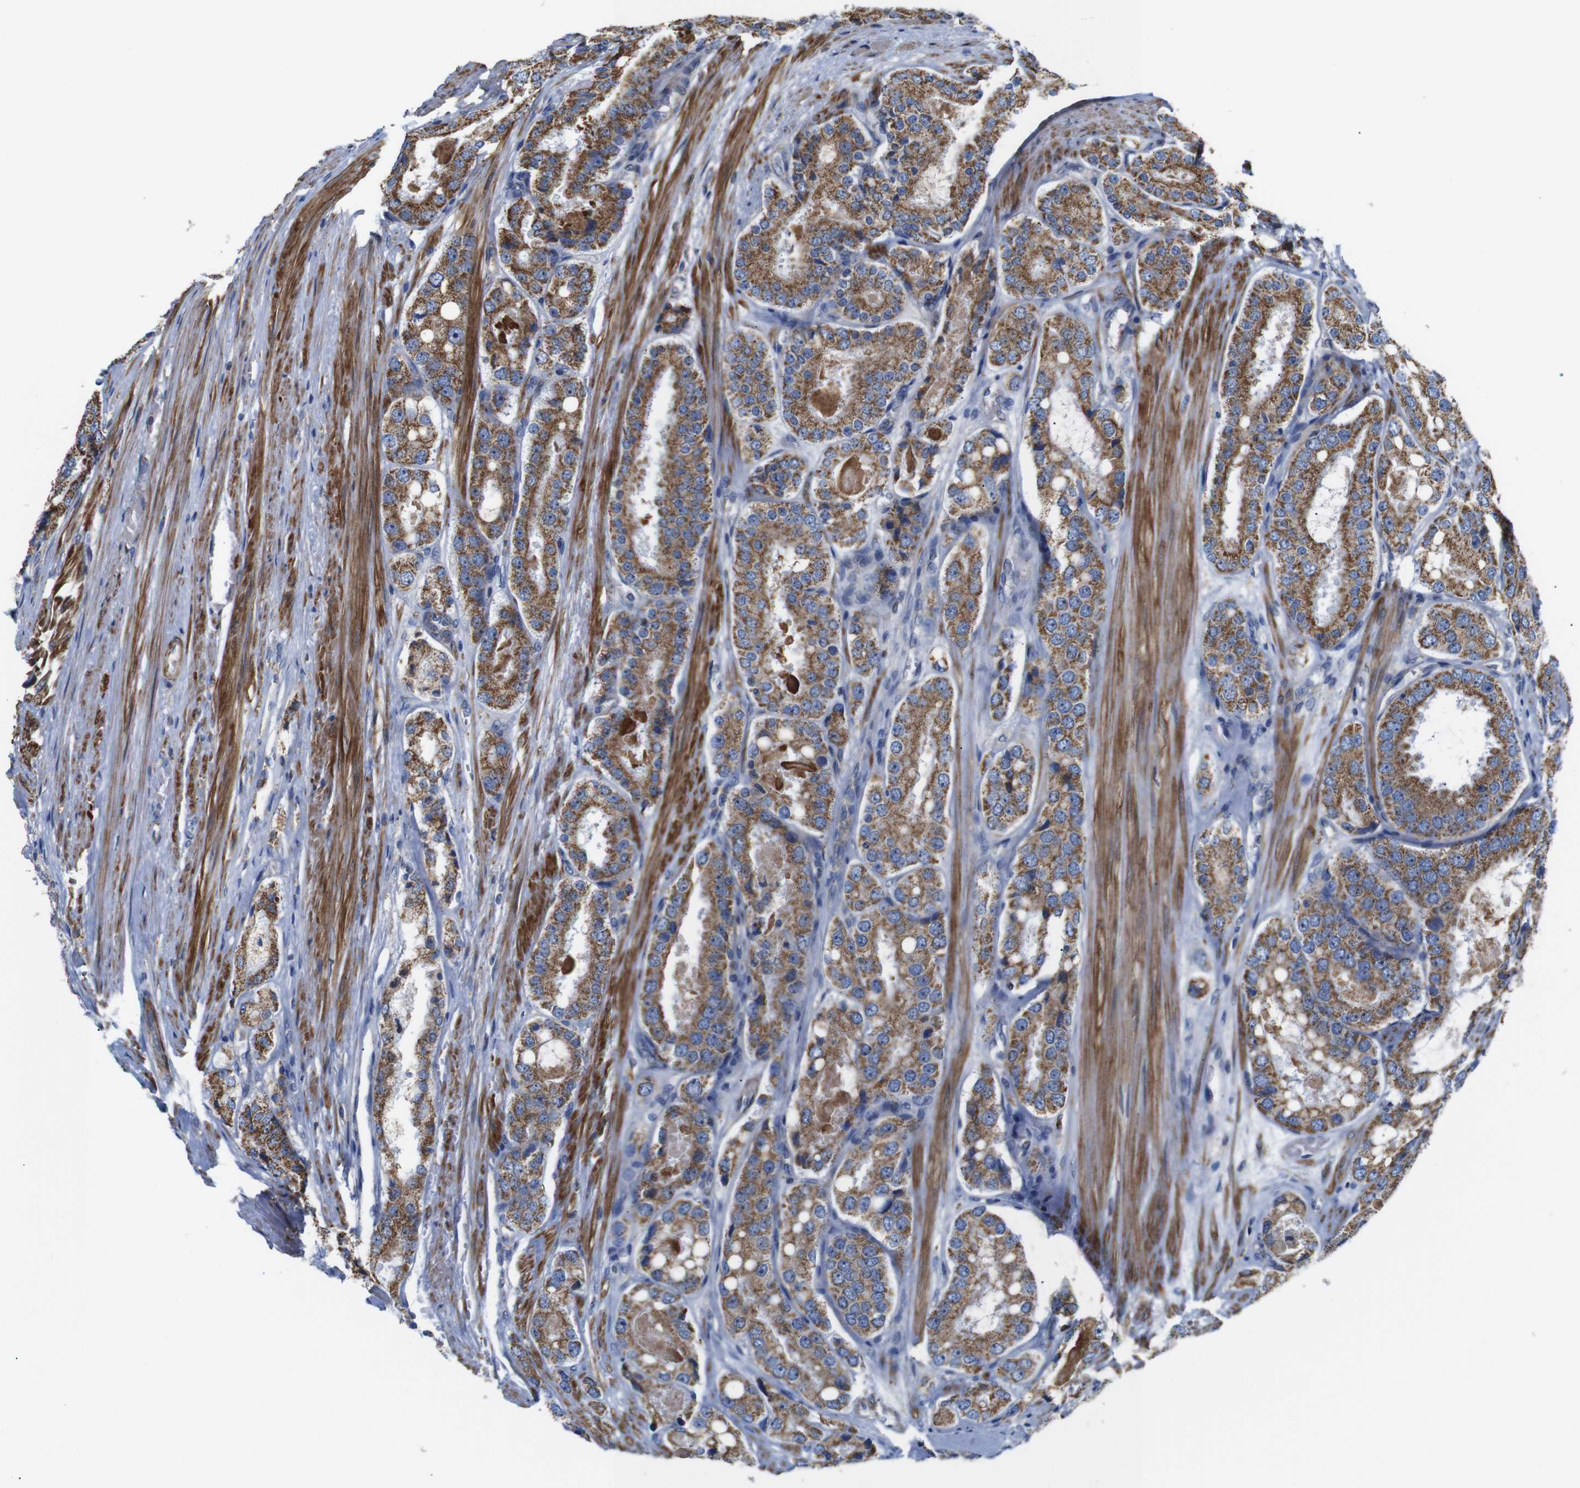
{"staining": {"intensity": "strong", "quantity": ">75%", "location": "cytoplasmic/membranous"}, "tissue": "prostate cancer", "cell_type": "Tumor cells", "image_type": "cancer", "snomed": [{"axis": "morphology", "description": "Adenocarcinoma, High grade"}, {"axis": "topography", "description": "Prostate"}], "caption": "Brown immunohistochemical staining in prostate cancer (high-grade adenocarcinoma) reveals strong cytoplasmic/membranous staining in approximately >75% of tumor cells. (Stains: DAB in brown, nuclei in blue, Microscopy: brightfield microscopy at high magnification).", "gene": "FAM171B", "patient": {"sex": "male", "age": 65}}